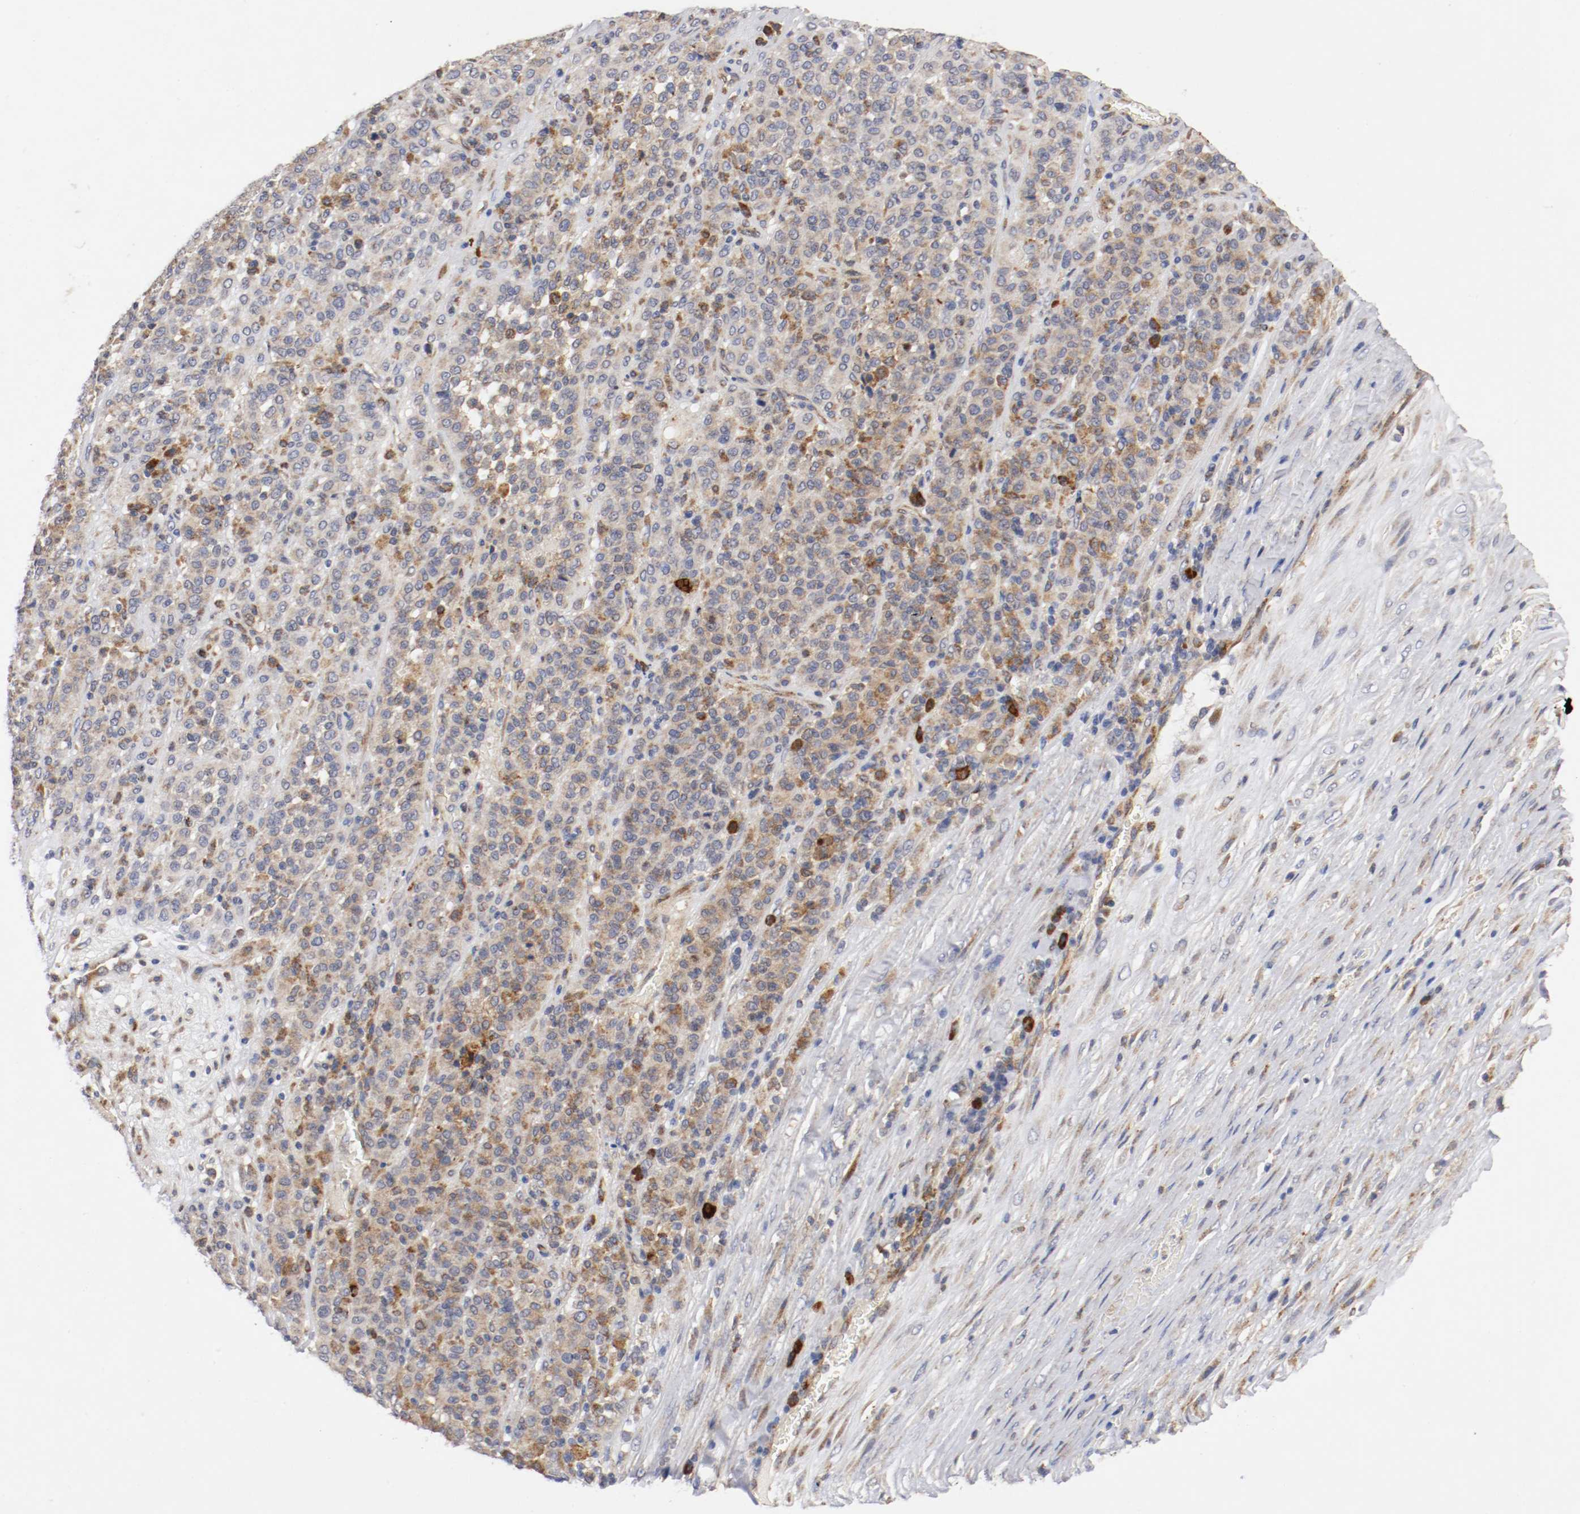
{"staining": {"intensity": "moderate", "quantity": ">75%", "location": "cytoplasmic/membranous"}, "tissue": "melanoma", "cell_type": "Tumor cells", "image_type": "cancer", "snomed": [{"axis": "morphology", "description": "Malignant melanoma, Metastatic site"}, {"axis": "topography", "description": "Pancreas"}], "caption": "Approximately >75% of tumor cells in melanoma display moderate cytoplasmic/membranous protein expression as visualized by brown immunohistochemical staining.", "gene": "TRAF2", "patient": {"sex": "female", "age": 30}}